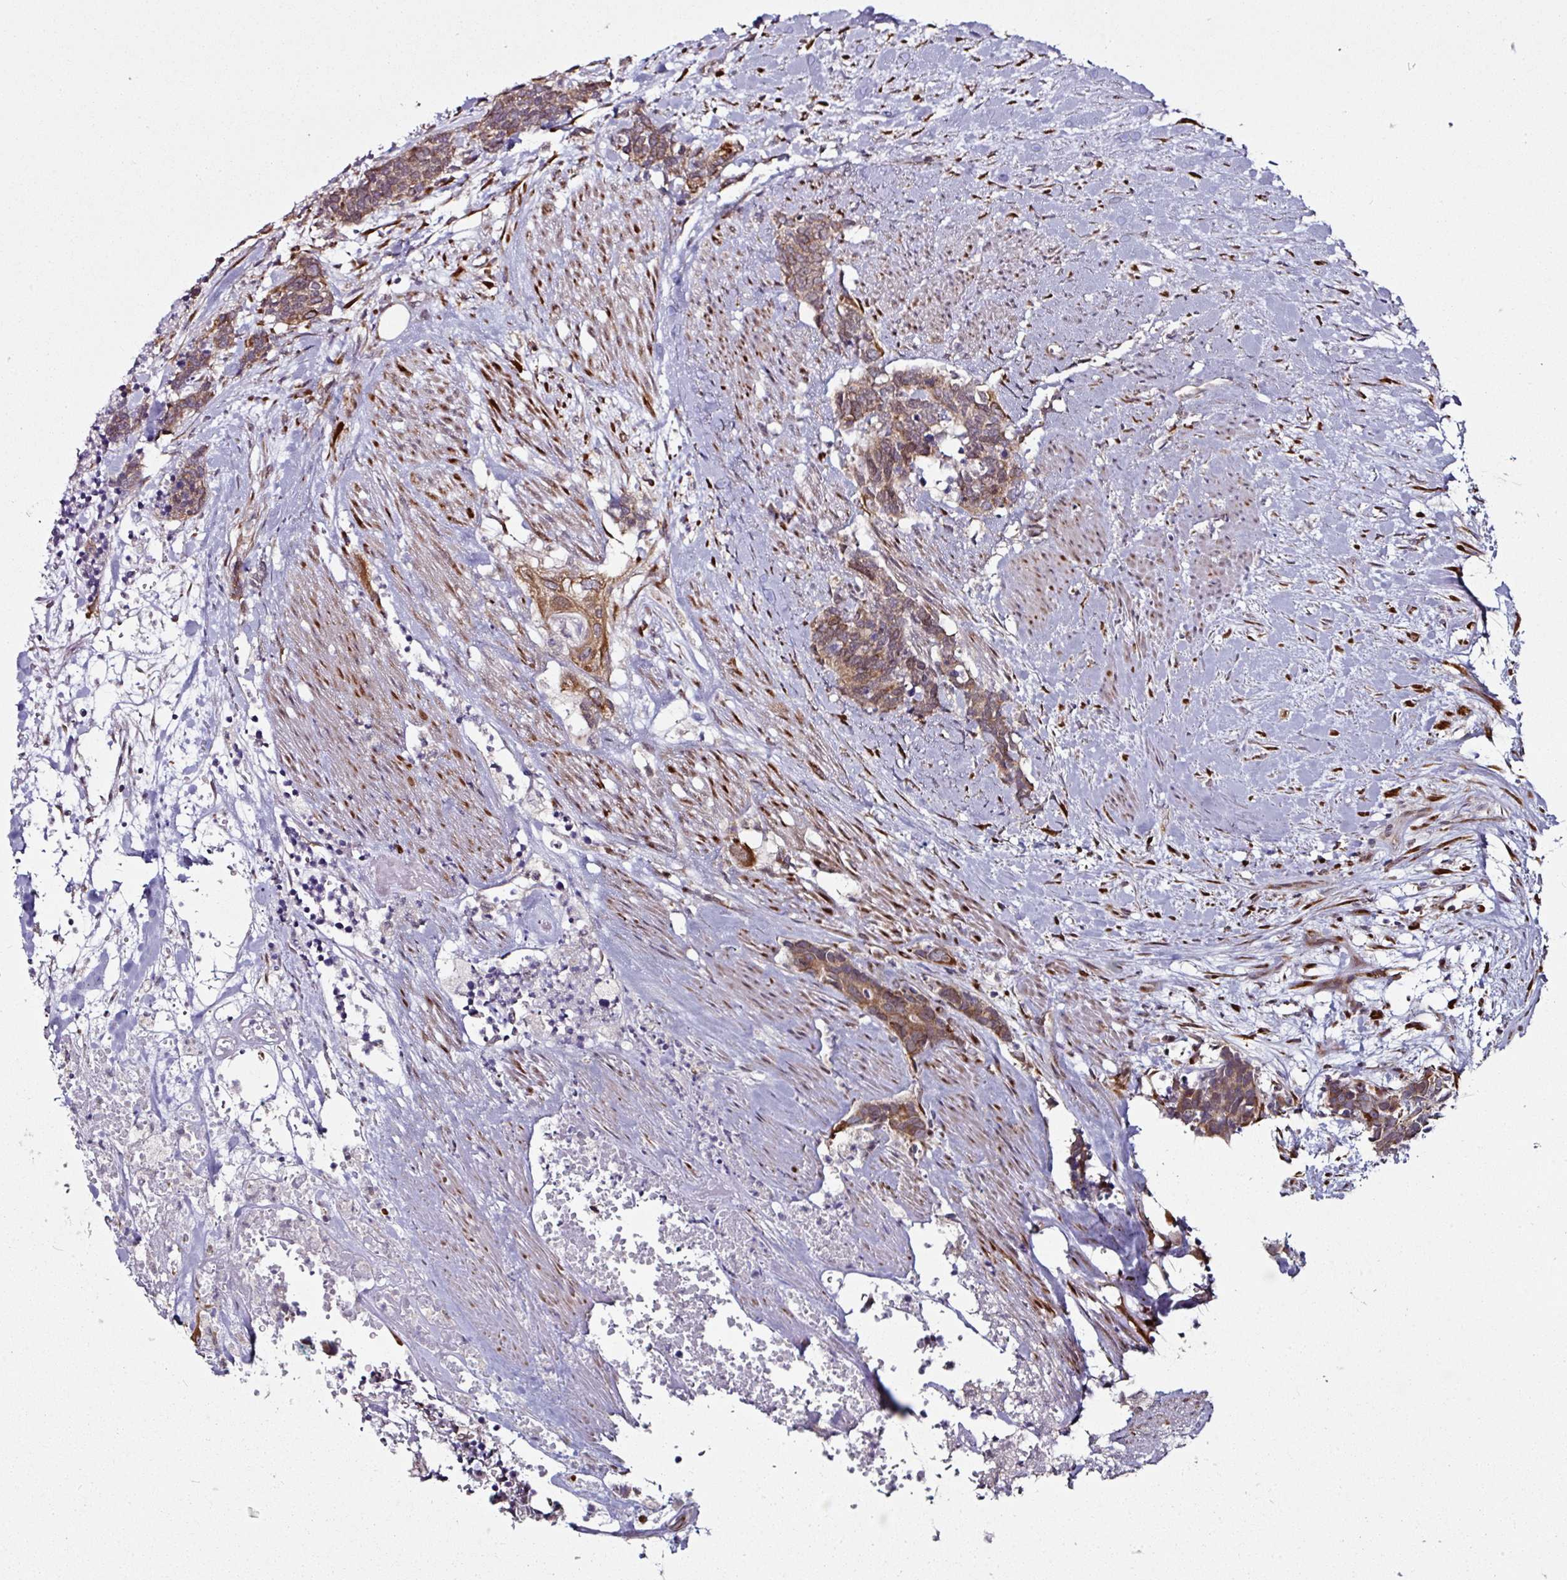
{"staining": {"intensity": "moderate", "quantity": ">75%", "location": "cytoplasmic/membranous"}, "tissue": "carcinoid", "cell_type": "Tumor cells", "image_type": "cancer", "snomed": [{"axis": "morphology", "description": "Carcinoma, NOS"}, {"axis": "morphology", "description": "Carcinoid, malignant, NOS"}, {"axis": "topography", "description": "Prostate"}], "caption": "Human carcinoid stained for a protein (brown) shows moderate cytoplasmic/membranous positive positivity in about >75% of tumor cells.", "gene": "APOLD1", "patient": {"sex": "male", "age": 57}}